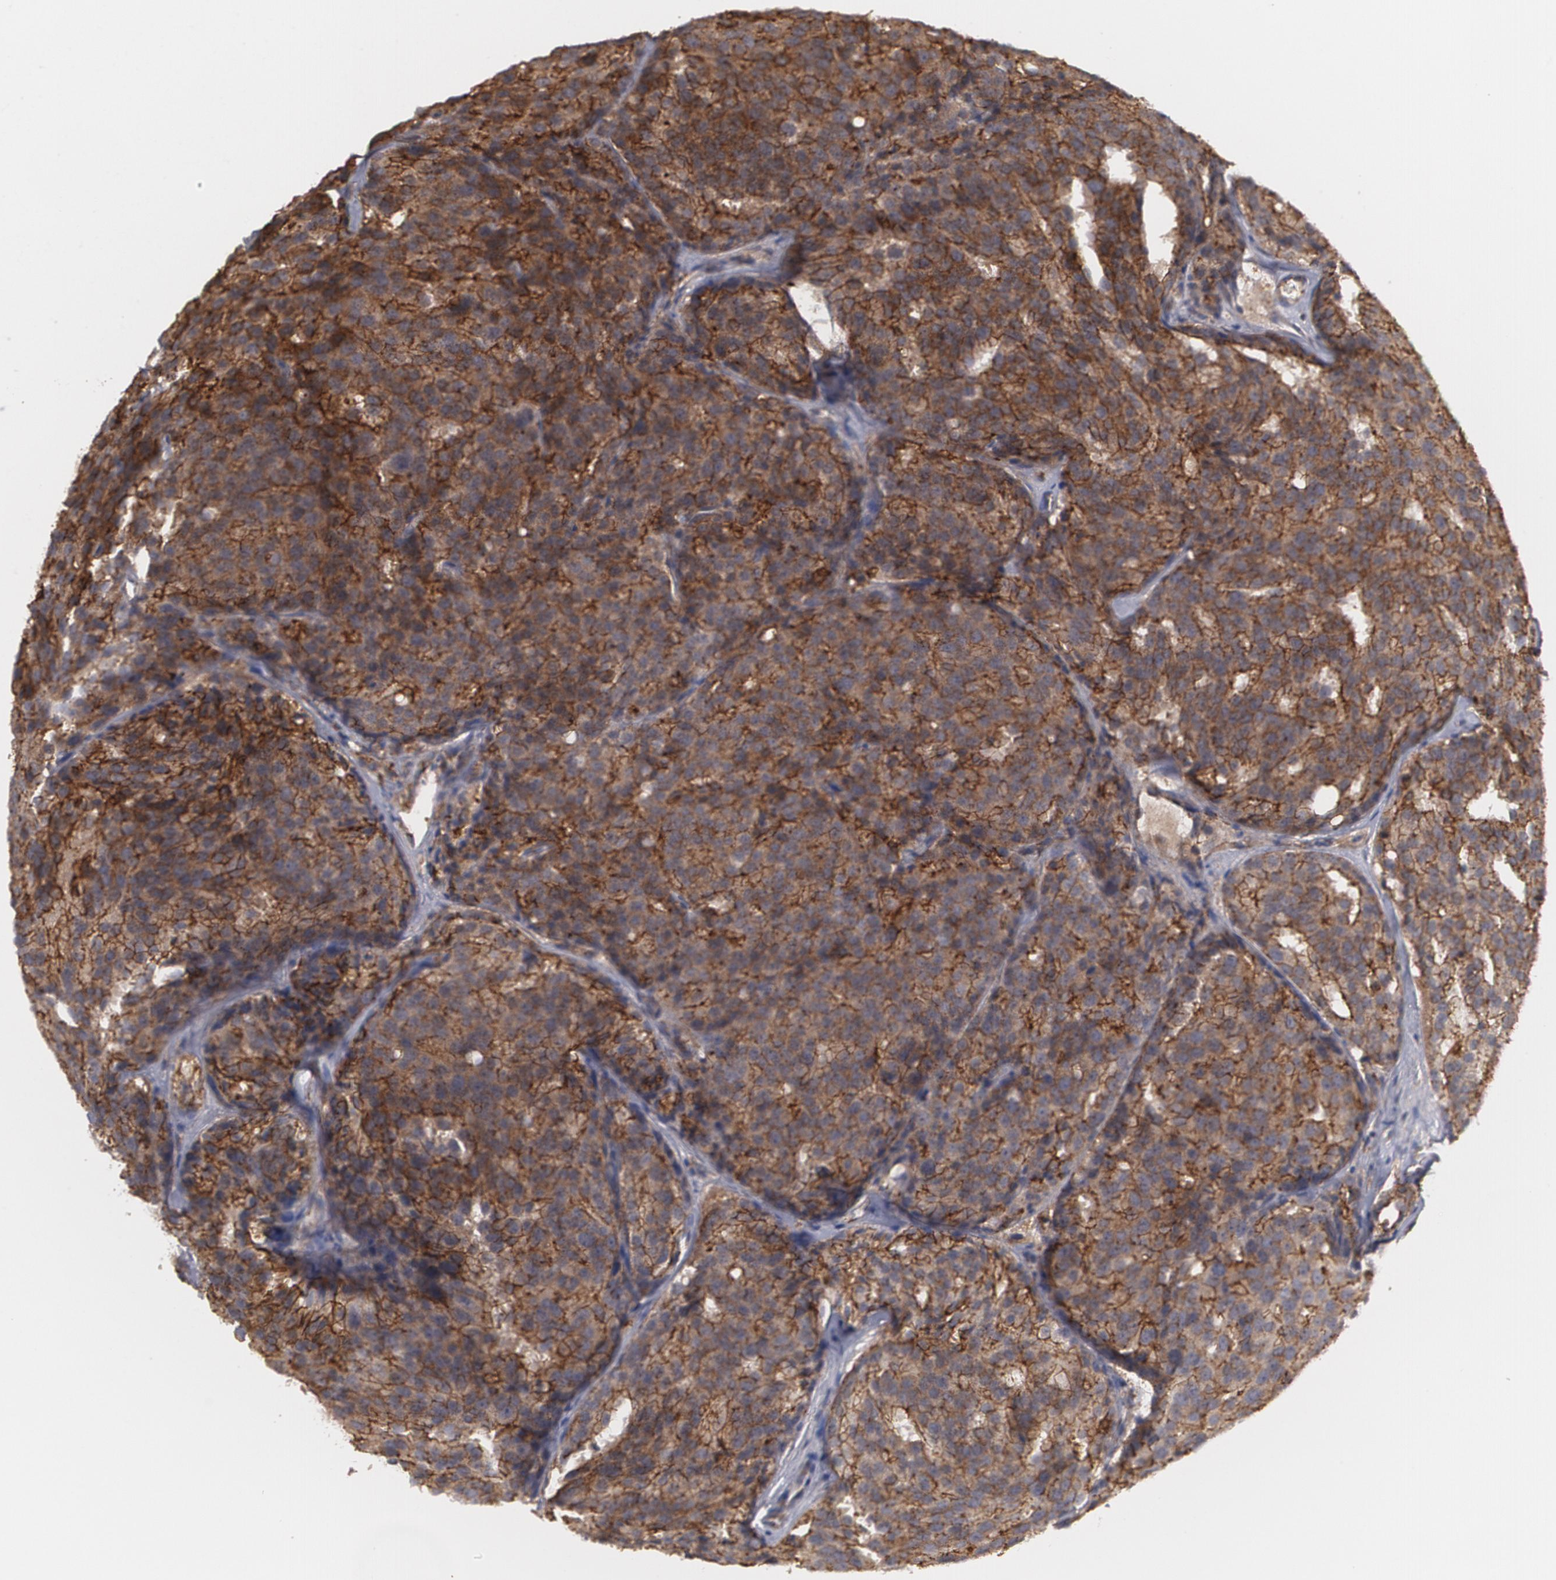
{"staining": {"intensity": "strong", "quantity": ">75%", "location": "cytoplasmic/membranous"}, "tissue": "prostate cancer", "cell_type": "Tumor cells", "image_type": "cancer", "snomed": [{"axis": "morphology", "description": "Adenocarcinoma, High grade"}, {"axis": "topography", "description": "Prostate"}], "caption": "Protein staining reveals strong cytoplasmic/membranous staining in approximately >75% of tumor cells in prostate cancer (high-grade adenocarcinoma). The staining is performed using DAB brown chromogen to label protein expression. The nuclei are counter-stained blue using hematoxylin.", "gene": "TJP1", "patient": {"sex": "male", "age": 64}}